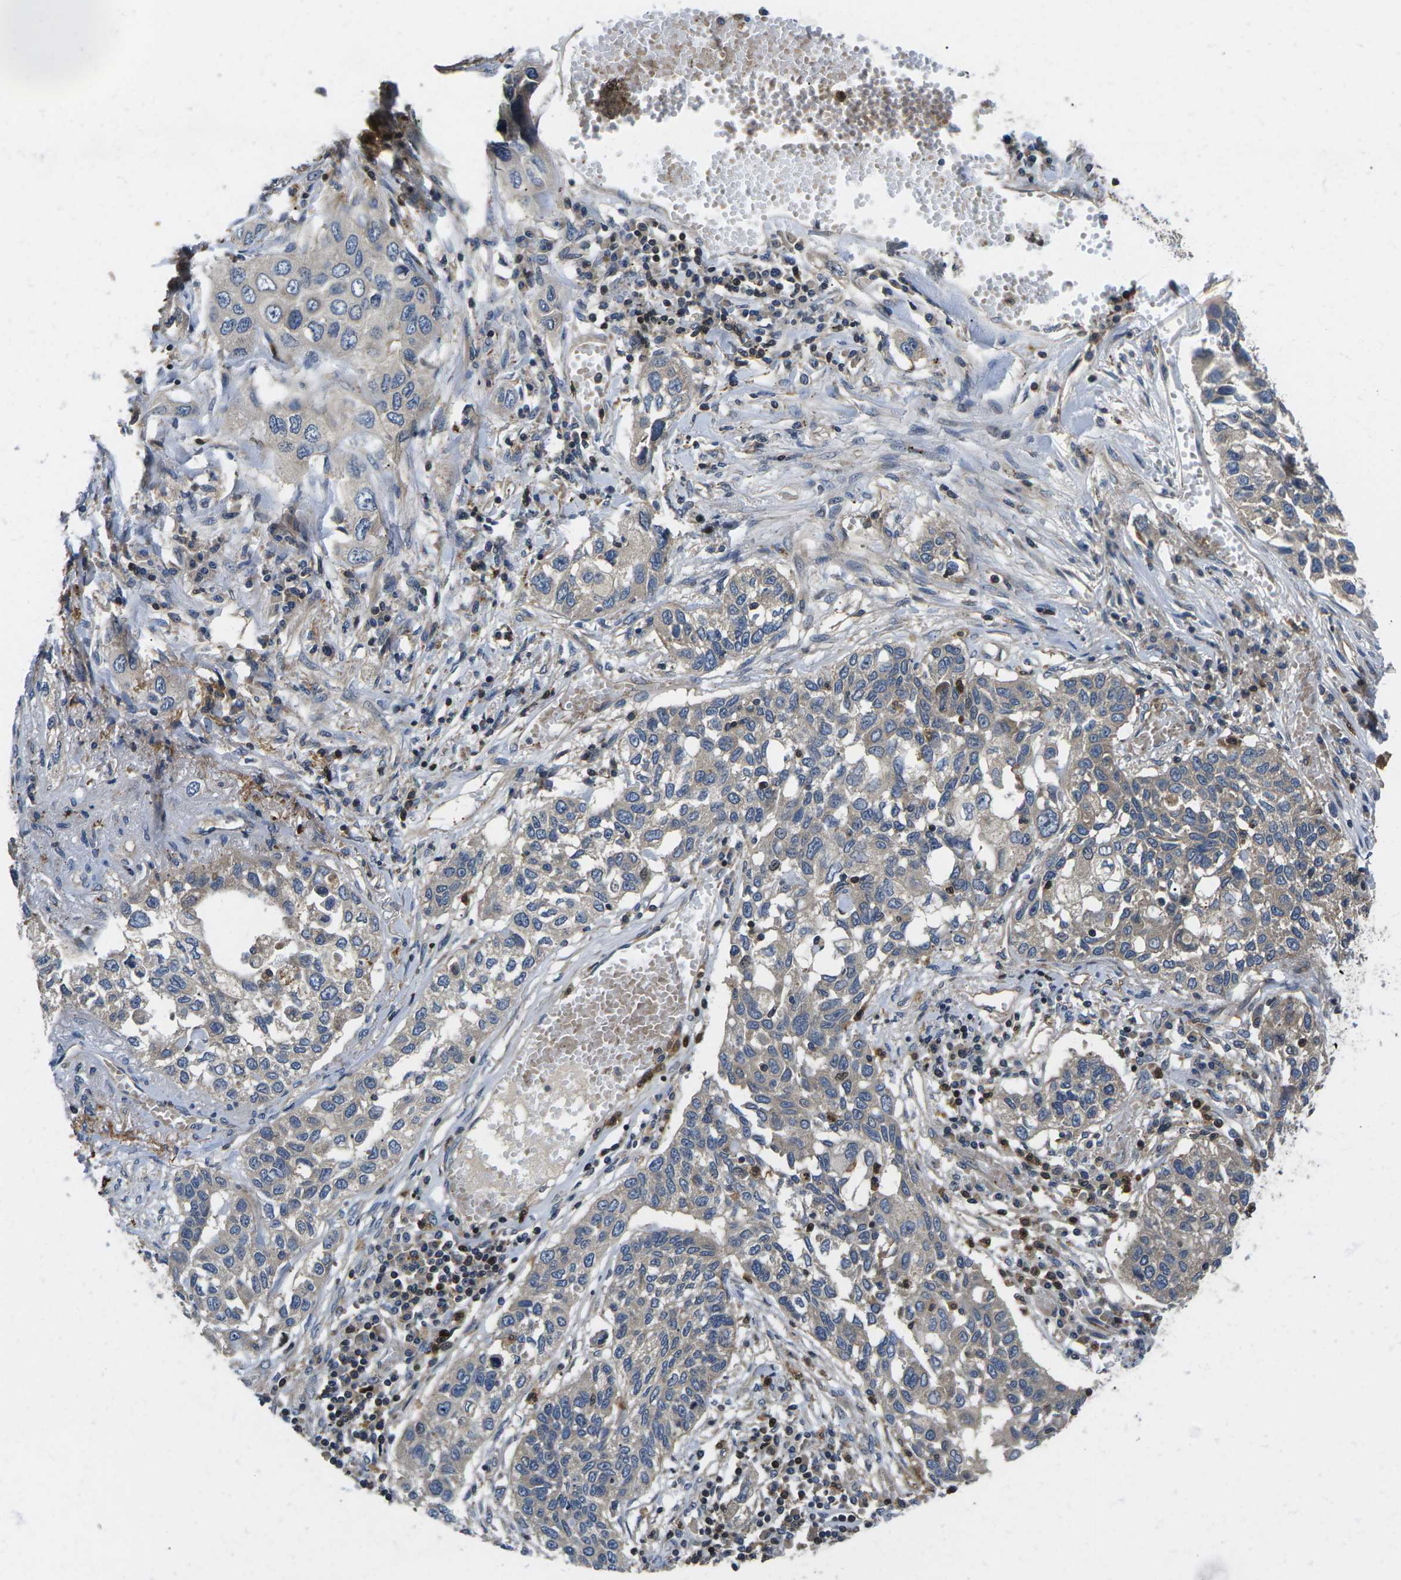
{"staining": {"intensity": "weak", "quantity": ">75%", "location": "cytoplasmic/membranous"}, "tissue": "lung cancer", "cell_type": "Tumor cells", "image_type": "cancer", "snomed": [{"axis": "morphology", "description": "Squamous cell carcinoma, NOS"}, {"axis": "topography", "description": "Lung"}], "caption": "Immunohistochemical staining of lung cancer demonstrates low levels of weak cytoplasmic/membranous protein positivity in about >75% of tumor cells.", "gene": "PLCE1", "patient": {"sex": "male", "age": 71}}